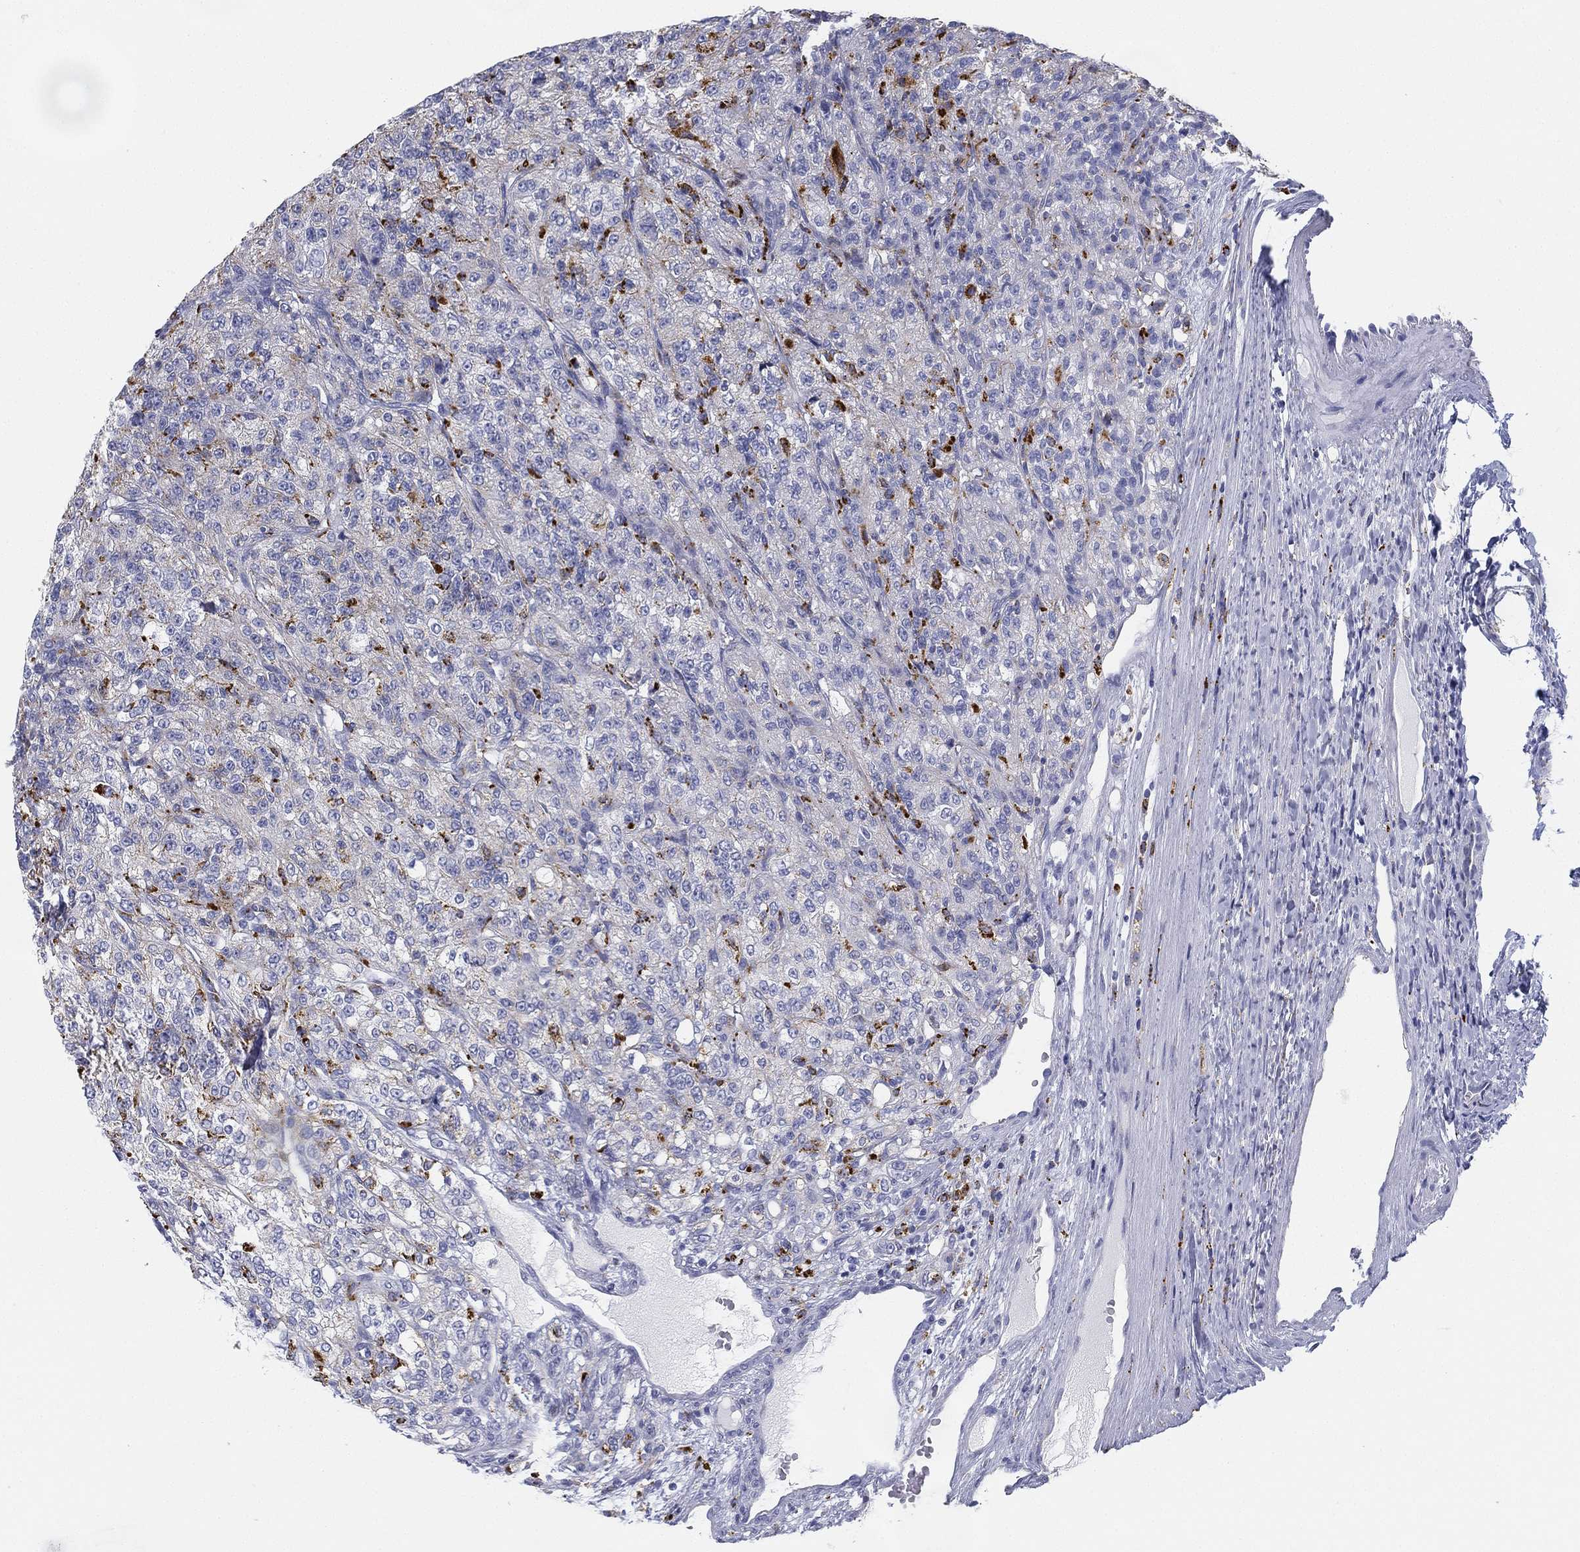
{"staining": {"intensity": "moderate", "quantity": "<25%", "location": "cytoplasmic/membranous"}, "tissue": "renal cancer", "cell_type": "Tumor cells", "image_type": "cancer", "snomed": [{"axis": "morphology", "description": "Adenocarcinoma, NOS"}, {"axis": "topography", "description": "Kidney"}], "caption": "Human renal cancer stained for a protein (brown) exhibits moderate cytoplasmic/membranous positive staining in approximately <25% of tumor cells.", "gene": "NPC2", "patient": {"sex": "female", "age": 63}}